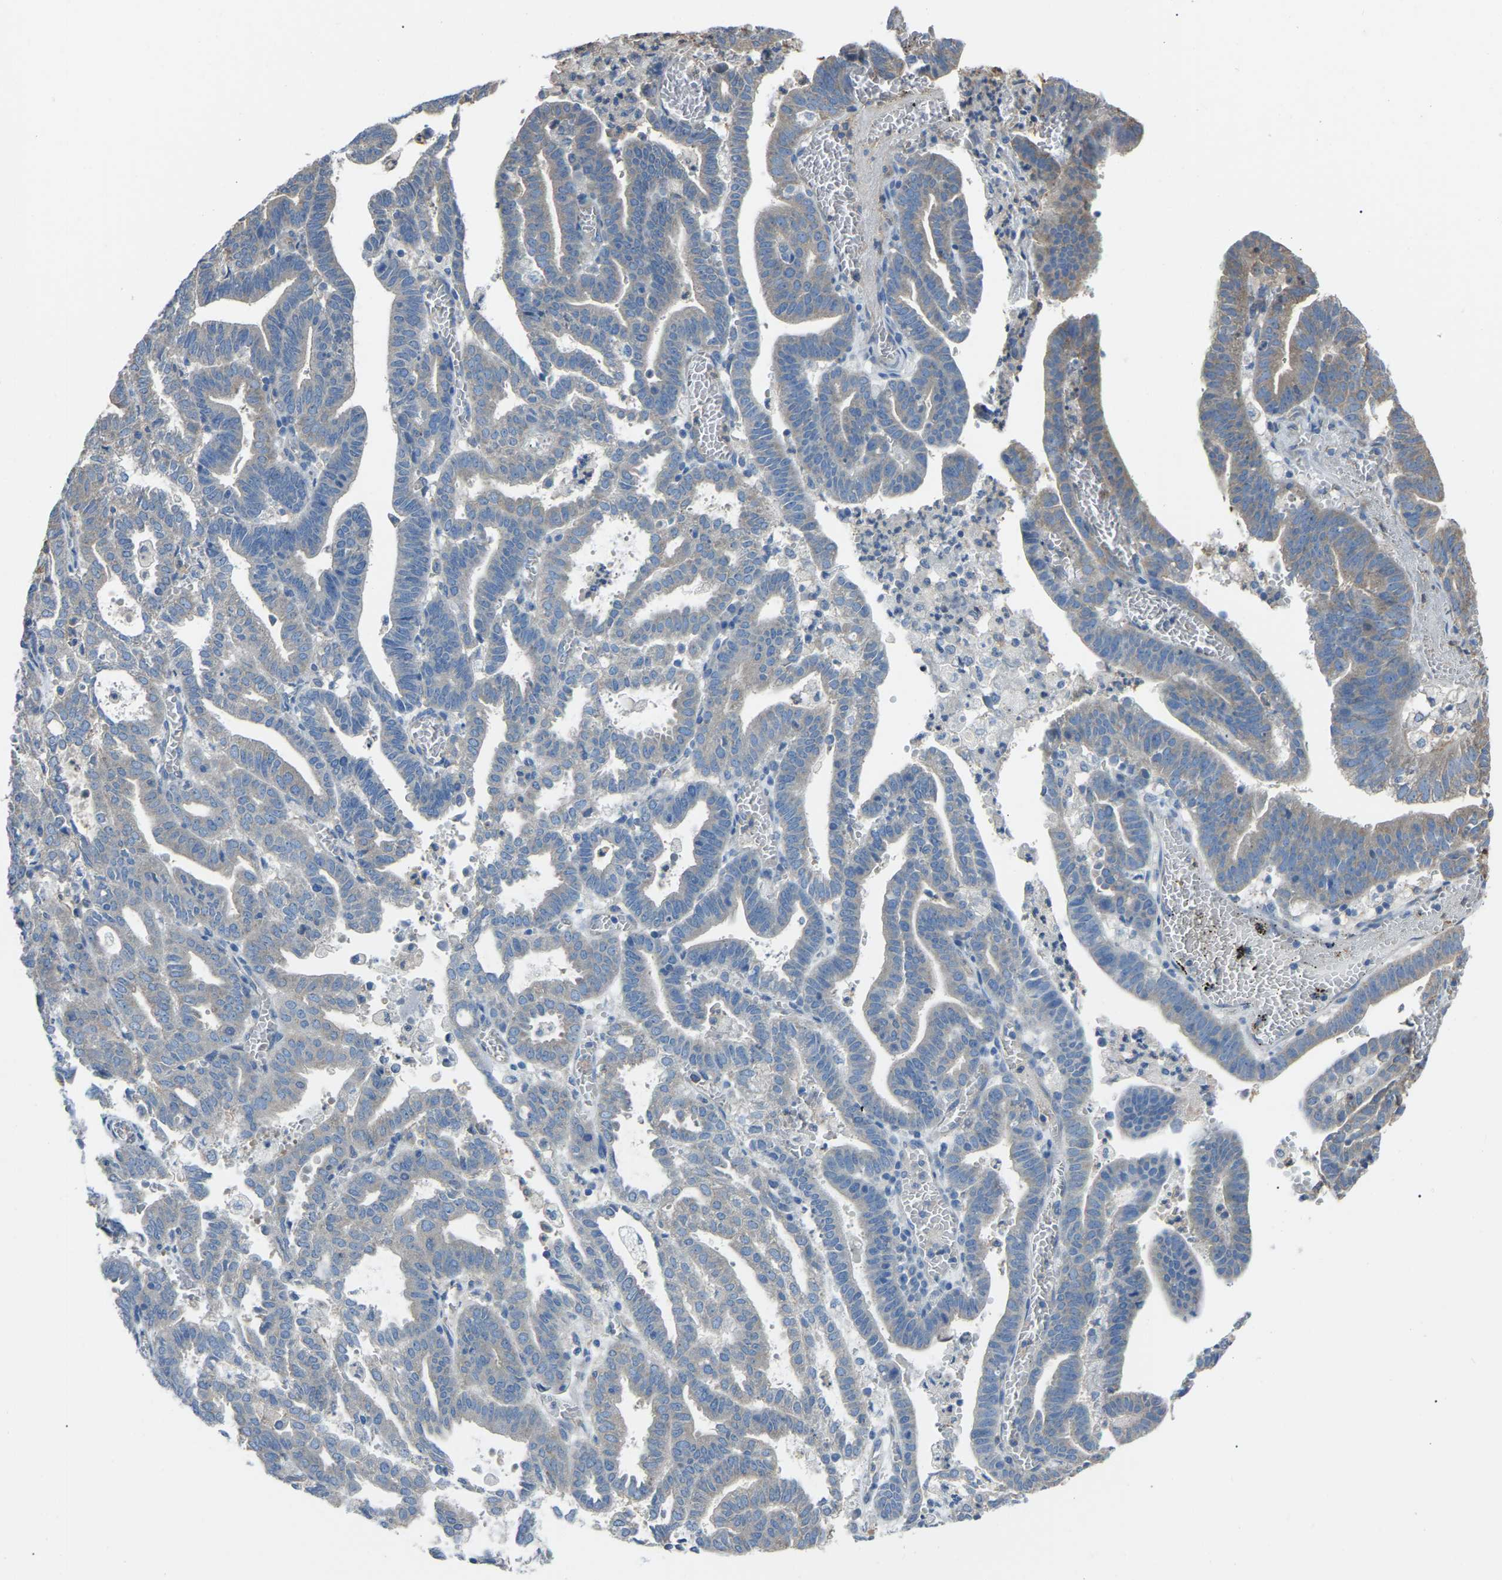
{"staining": {"intensity": "weak", "quantity": "<25%", "location": "cytoplasmic/membranous"}, "tissue": "endometrial cancer", "cell_type": "Tumor cells", "image_type": "cancer", "snomed": [{"axis": "morphology", "description": "Adenocarcinoma, NOS"}, {"axis": "topography", "description": "Uterus"}], "caption": "Immunohistochemistry photomicrograph of neoplastic tissue: human endometrial cancer stained with DAB (3,3'-diaminobenzidine) reveals no significant protein staining in tumor cells. (Brightfield microscopy of DAB IHC at high magnification).", "gene": "AIMP1", "patient": {"sex": "female", "age": 83}}